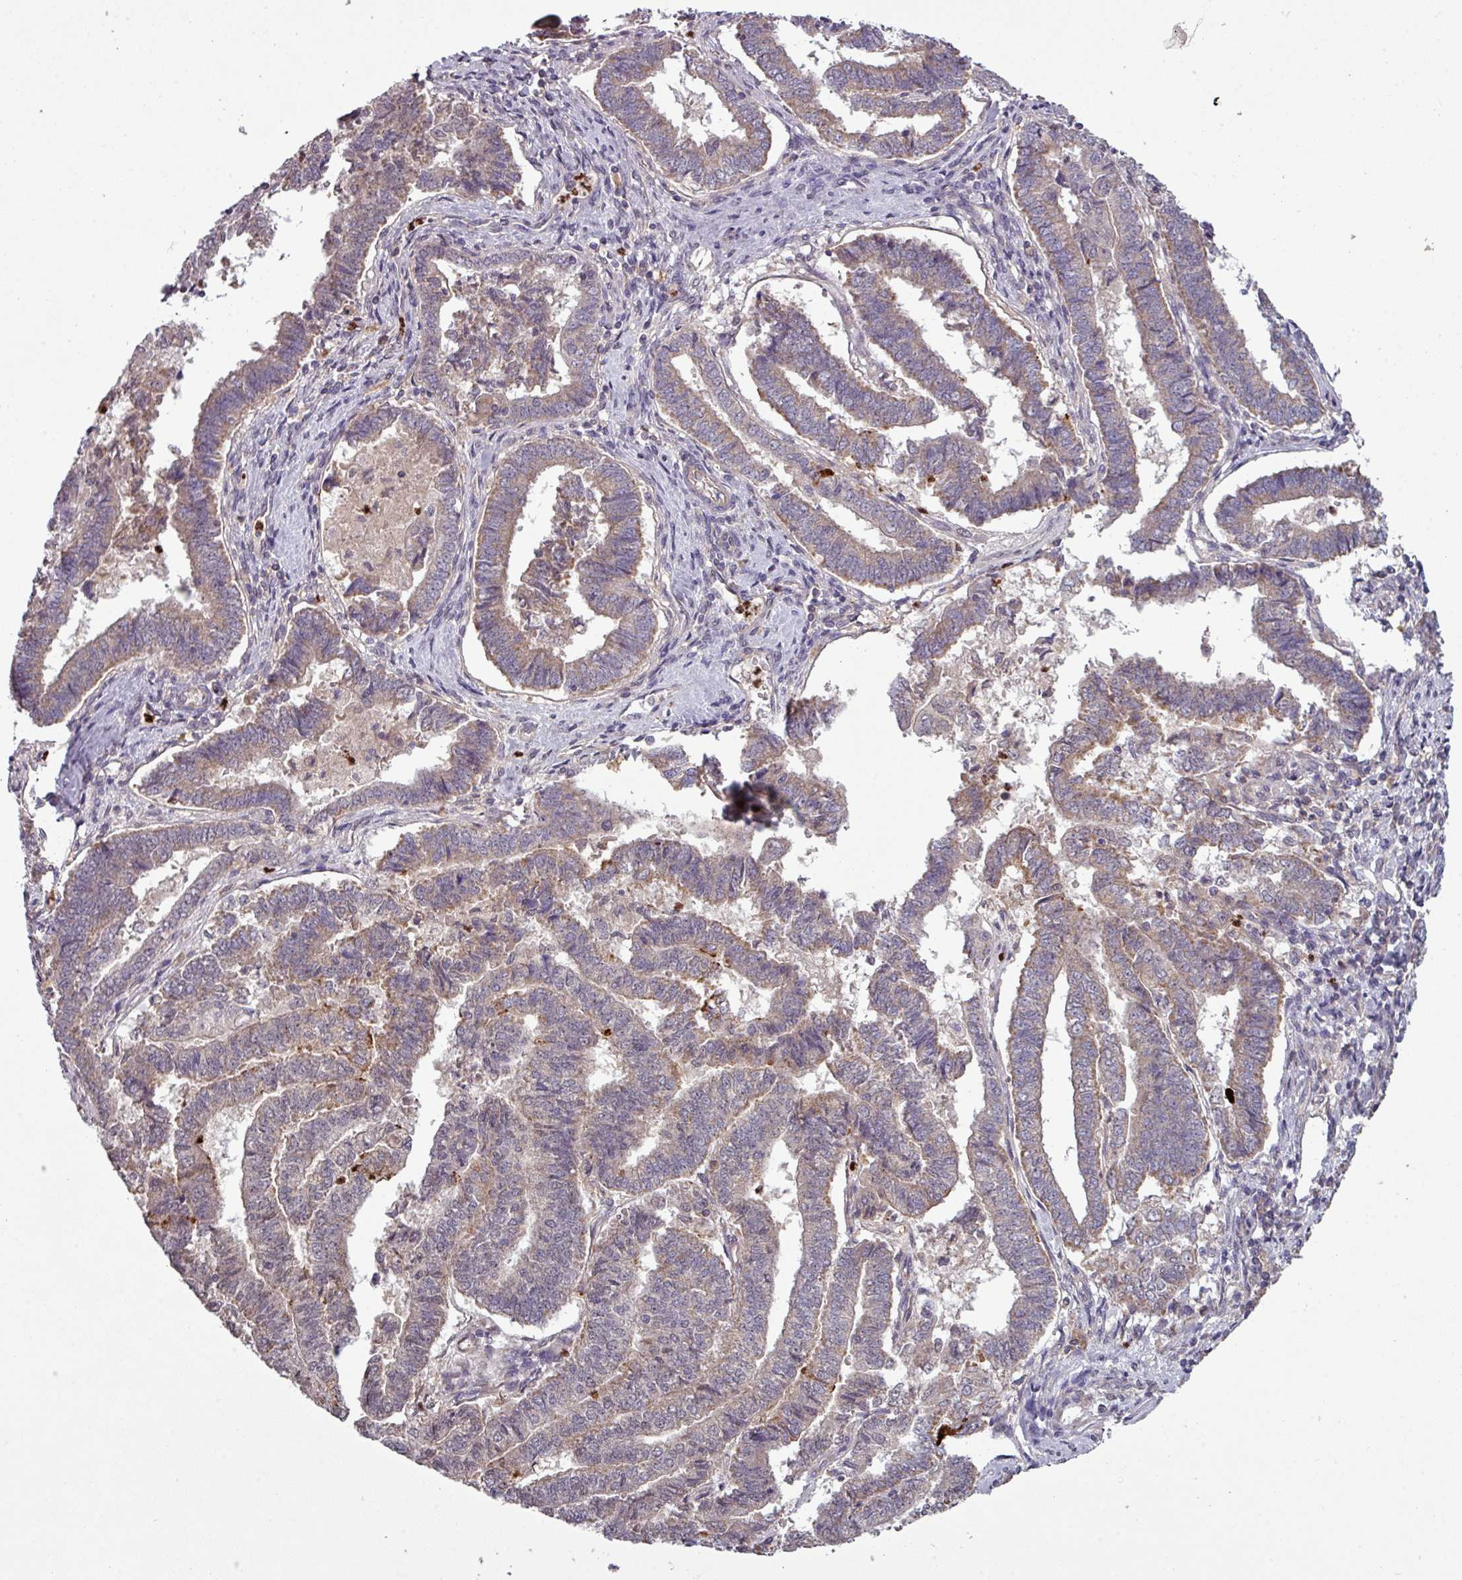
{"staining": {"intensity": "moderate", "quantity": "25%-75%", "location": "cytoplasmic/membranous"}, "tissue": "endometrial cancer", "cell_type": "Tumor cells", "image_type": "cancer", "snomed": [{"axis": "morphology", "description": "Adenocarcinoma, NOS"}, {"axis": "topography", "description": "Endometrium"}], "caption": "Immunohistochemistry (IHC) of adenocarcinoma (endometrial) exhibits medium levels of moderate cytoplasmic/membranous positivity in approximately 25%-75% of tumor cells. (Stains: DAB in brown, nuclei in blue, Microscopy: brightfield microscopy at high magnification).", "gene": "PAPLN", "patient": {"sex": "female", "age": 72}}